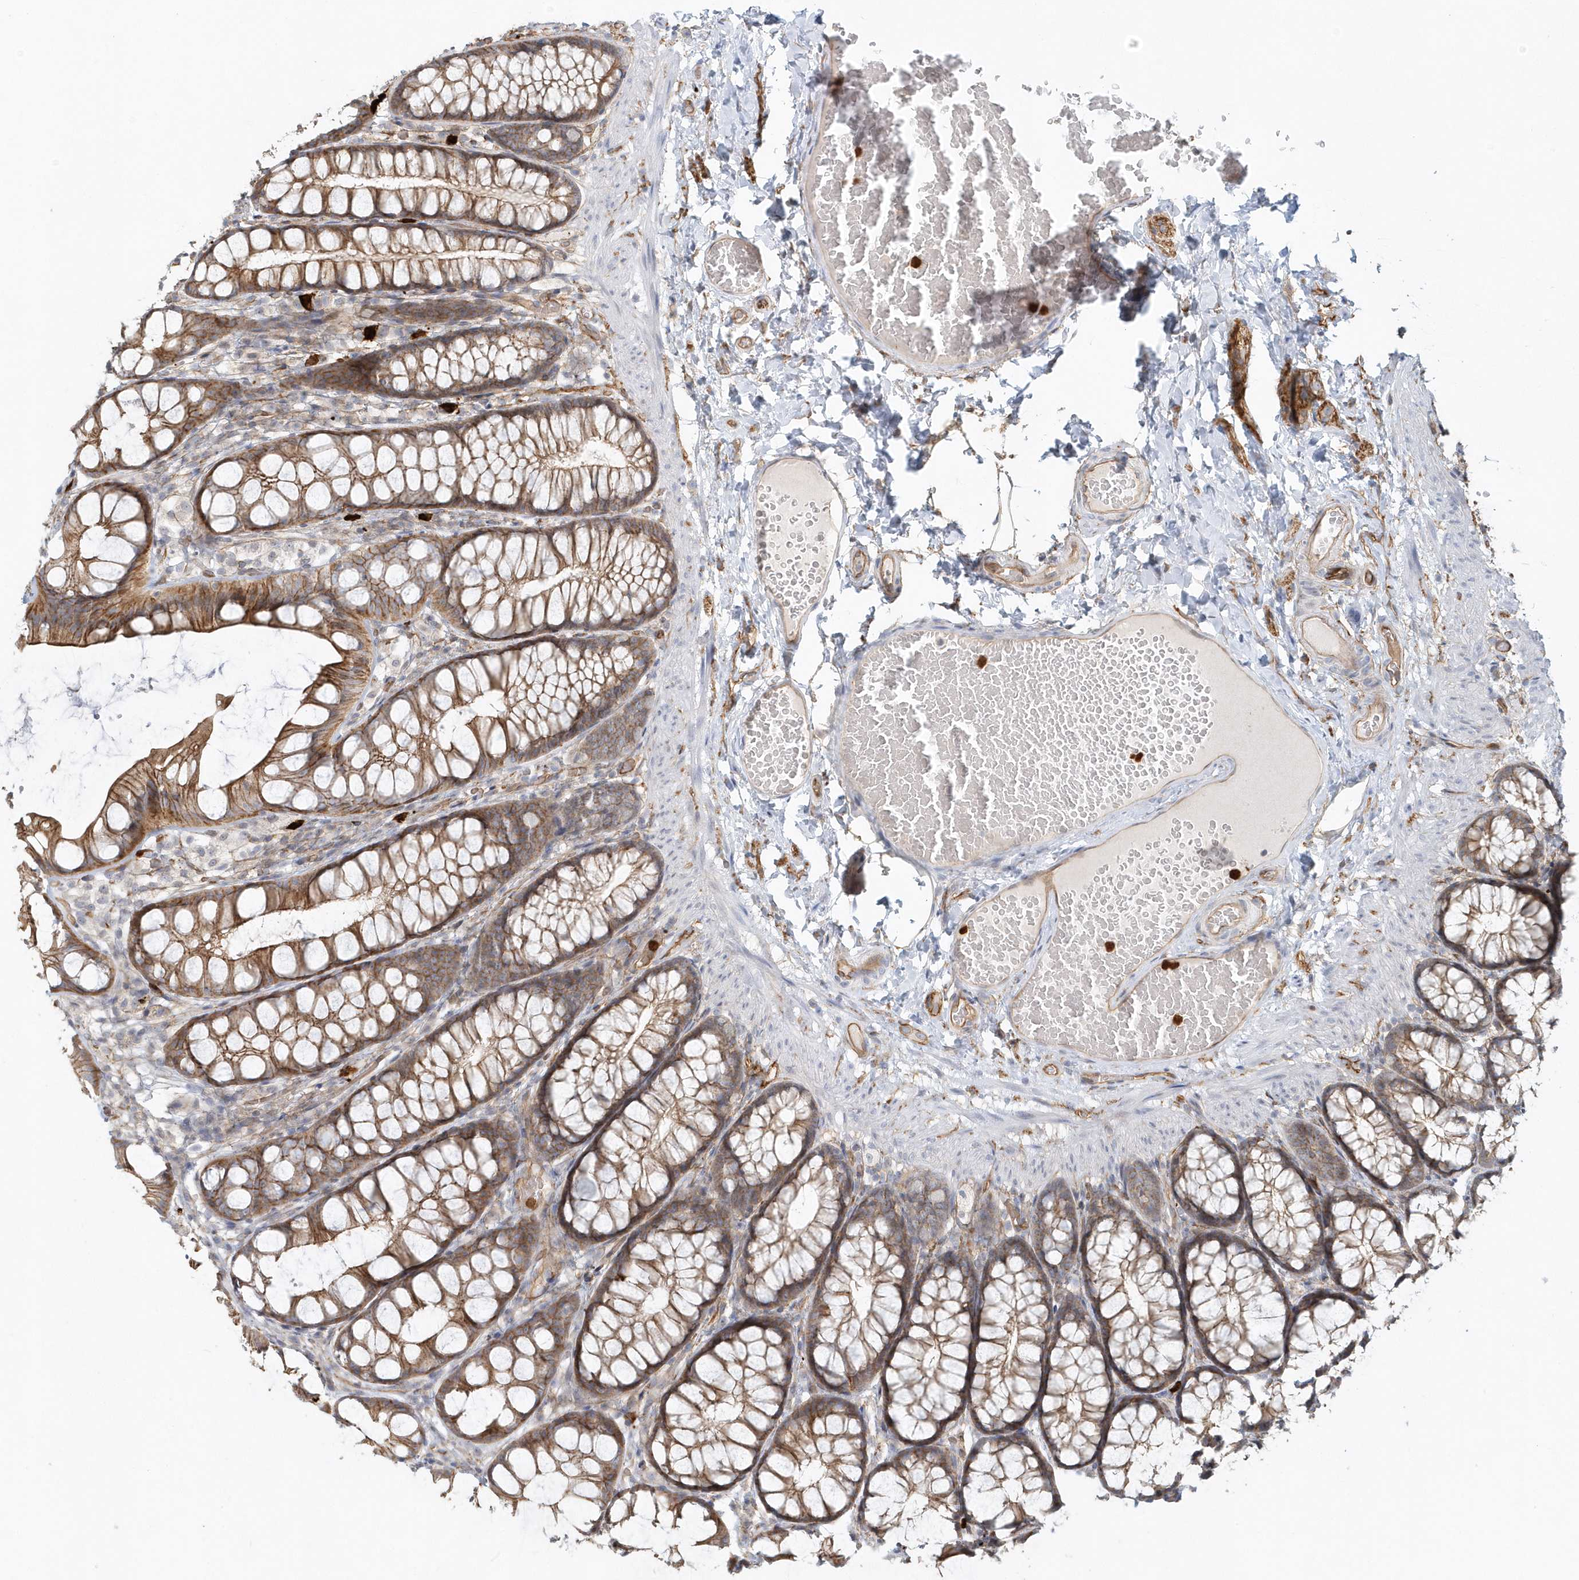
{"staining": {"intensity": "moderate", "quantity": ">75%", "location": "cytoplasmic/membranous"}, "tissue": "colon", "cell_type": "Endothelial cells", "image_type": "normal", "snomed": [{"axis": "morphology", "description": "Normal tissue, NOS"}, {"axis": "topography", "description": "Colon"}], "caption": "Protein expression by IHC reveals moderate cytoplasmic/membranous staining in approximately >75% of endothelial cells in benign colon. Nuclei are stained in blue.", "gene": "DNAH1", "patient": {"sex": "male", "age": 47}}